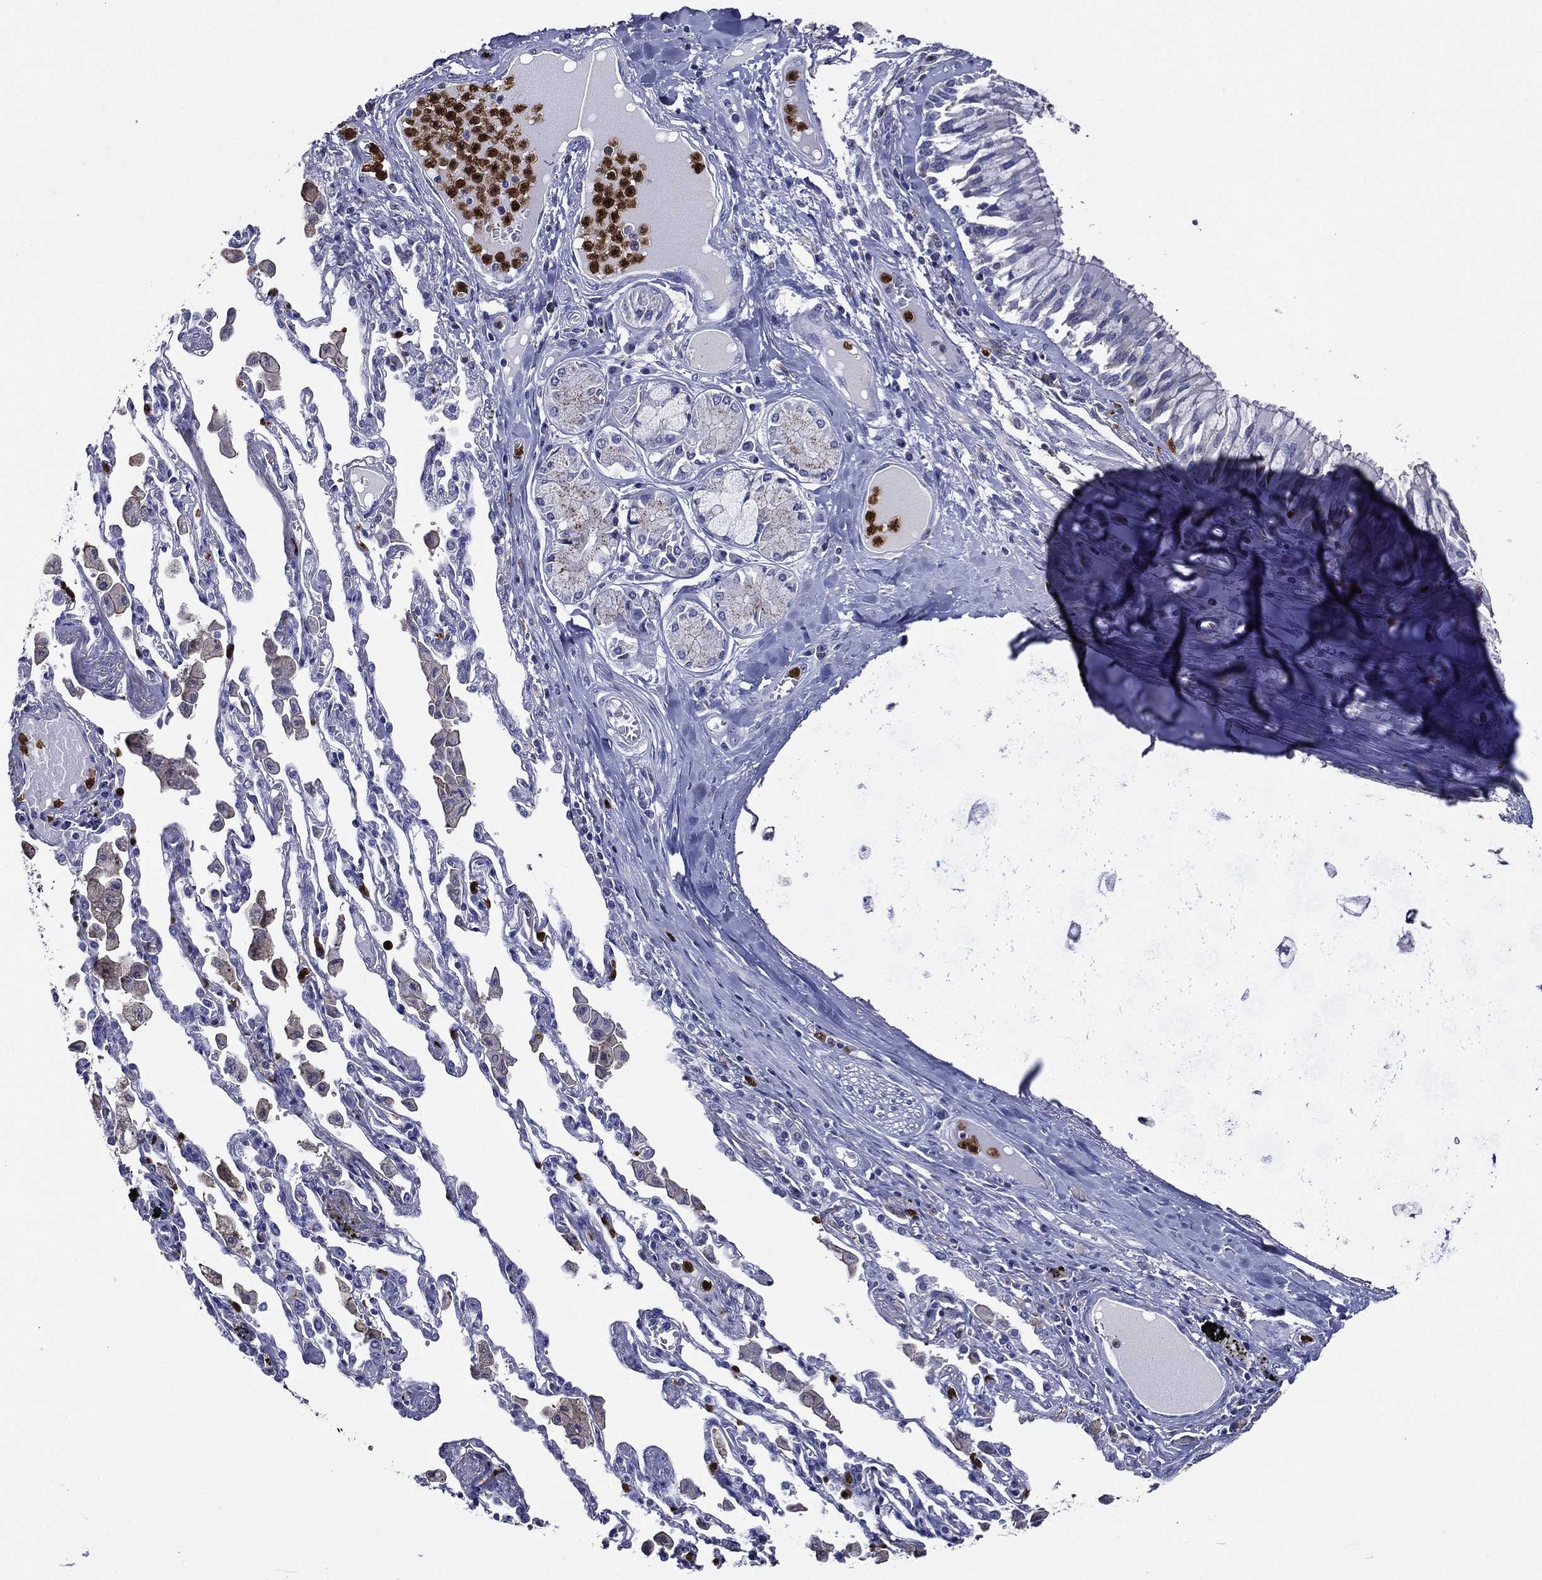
{"staining": {"intensity": "negative", "quantity": "none", "location": "none"}, "tissue": "bronchus", "cell_type": "Respiratory epithelial cells", "image_type": "normal", "snomed": [{"axis": "morphology", "description": "Normal tissue, NOS"}, {"axis": "morphology", "description": "Squamous cell carcinoma, NOS"}, {"axis": "topography", "description": "Cartilage tissue"}, {"axis": "topography", "description": "Bronchus"}, {"axis": "topography", "description": "Lung"}], "caption": "Respiratory epithelial cells show no significant positivity in normal bronchus. The staining was performed using DAB to visualize the protein expression in brown, while the nuclei were stained in blue with hematoxylin (Magnification: 20x).", "gene": "GPR171", "patient": {"sex": "female", "age": 49}}